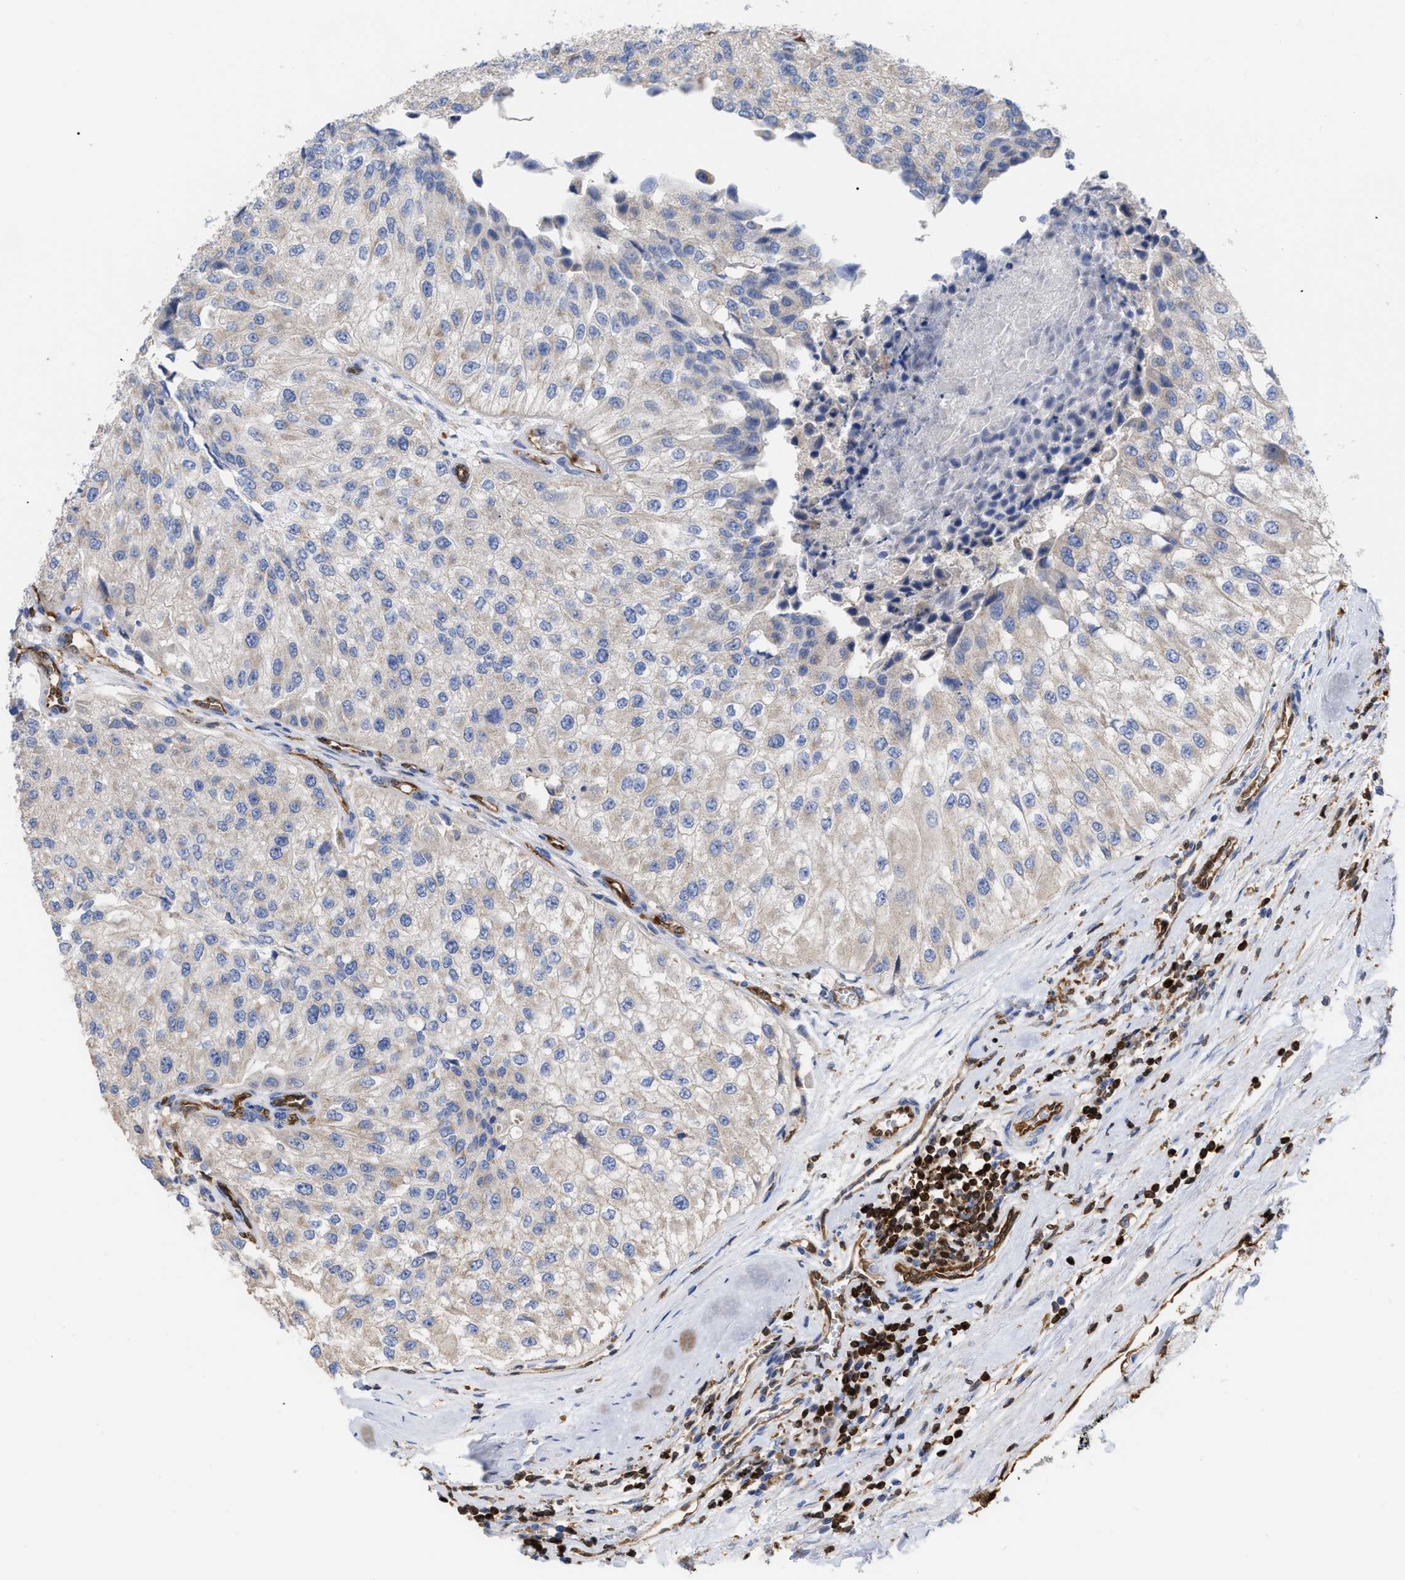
{"staining": {"intensity": "weak", "quantity": "<25%", "location": "cytoplasmic/membranous"}, "tissue": "urothelial cancer", "cell_type": "Tumor cells", "image_type": "cancer", "snomed": [{"axis": "morphology", "description": "Urothelial carcinoma, High grade"}, {"axis": "topography", "description": "Kidney"}, {"axis": "topography", "description": "Urinary bladder"}], "caption": "Tumor cells show no significant staining in urothelial cancer. (DAB (3,3'-diaminobenzidine) immunohistochemistry, high magnification).", "gene": "GIMAP4", "patient": {"sex": "male", "age": 77}}